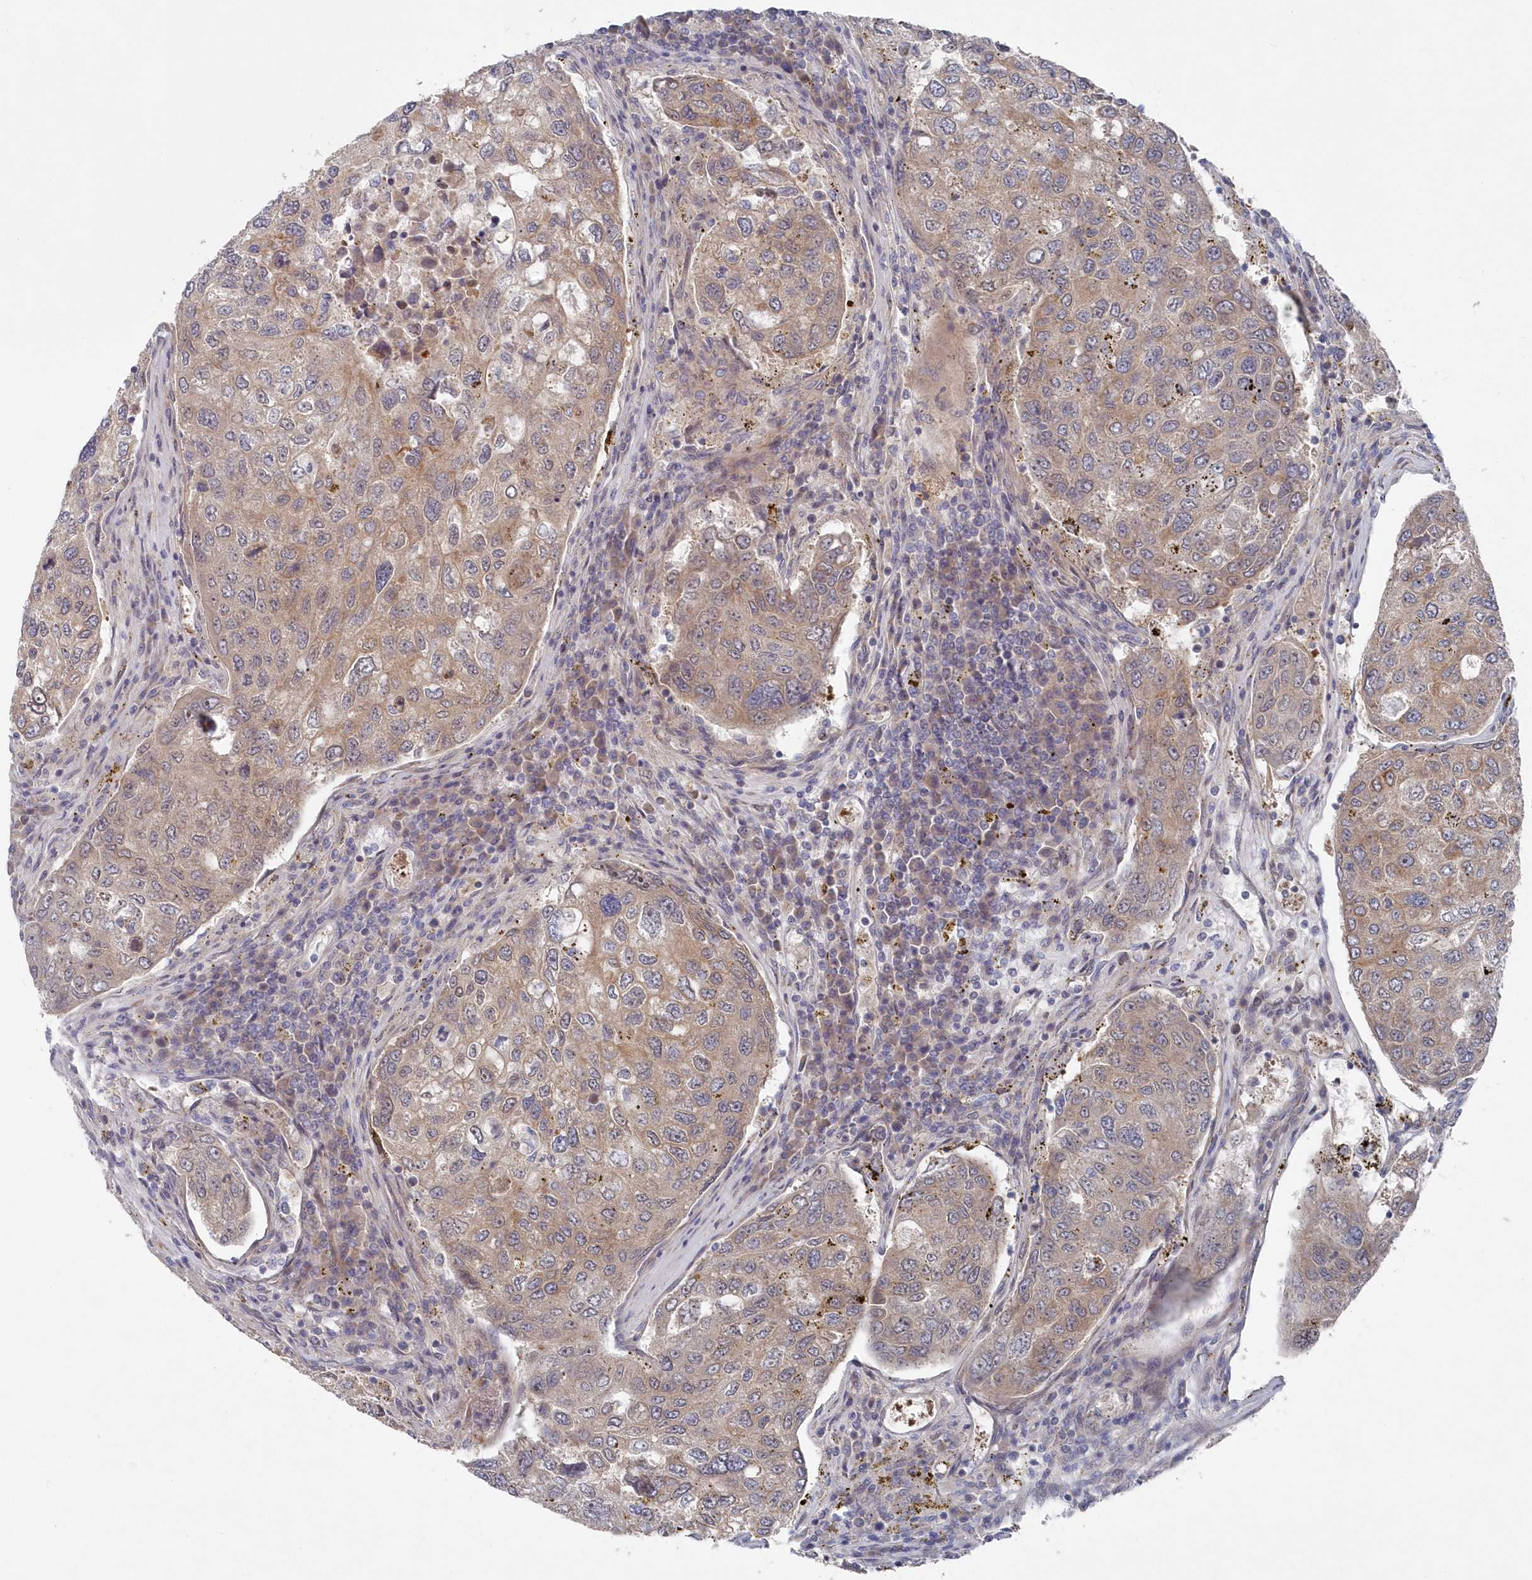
{"staining": {"intensity": "weak", "quantity": ">75%", "location": "cytoplasmic/membranous"}, "tissue": "urothelial cancer", "cell_type": "Tumor cells", "image_type": "cancer", "snomed": [{"axis": "morphology", "description": "Urothelial carcinoma, High grade"}, {"axis": "topography", "description": "Lymph node"}, {"axis": "topography", "description": "Urinary bladder"}], "caption": "Urothelial carcinoma (high-grade) stained with a protein marker exhibits weak staining in tumor cells.", "gene": "KIAA1586", "patient": {"sex": "male", "age": 51}}